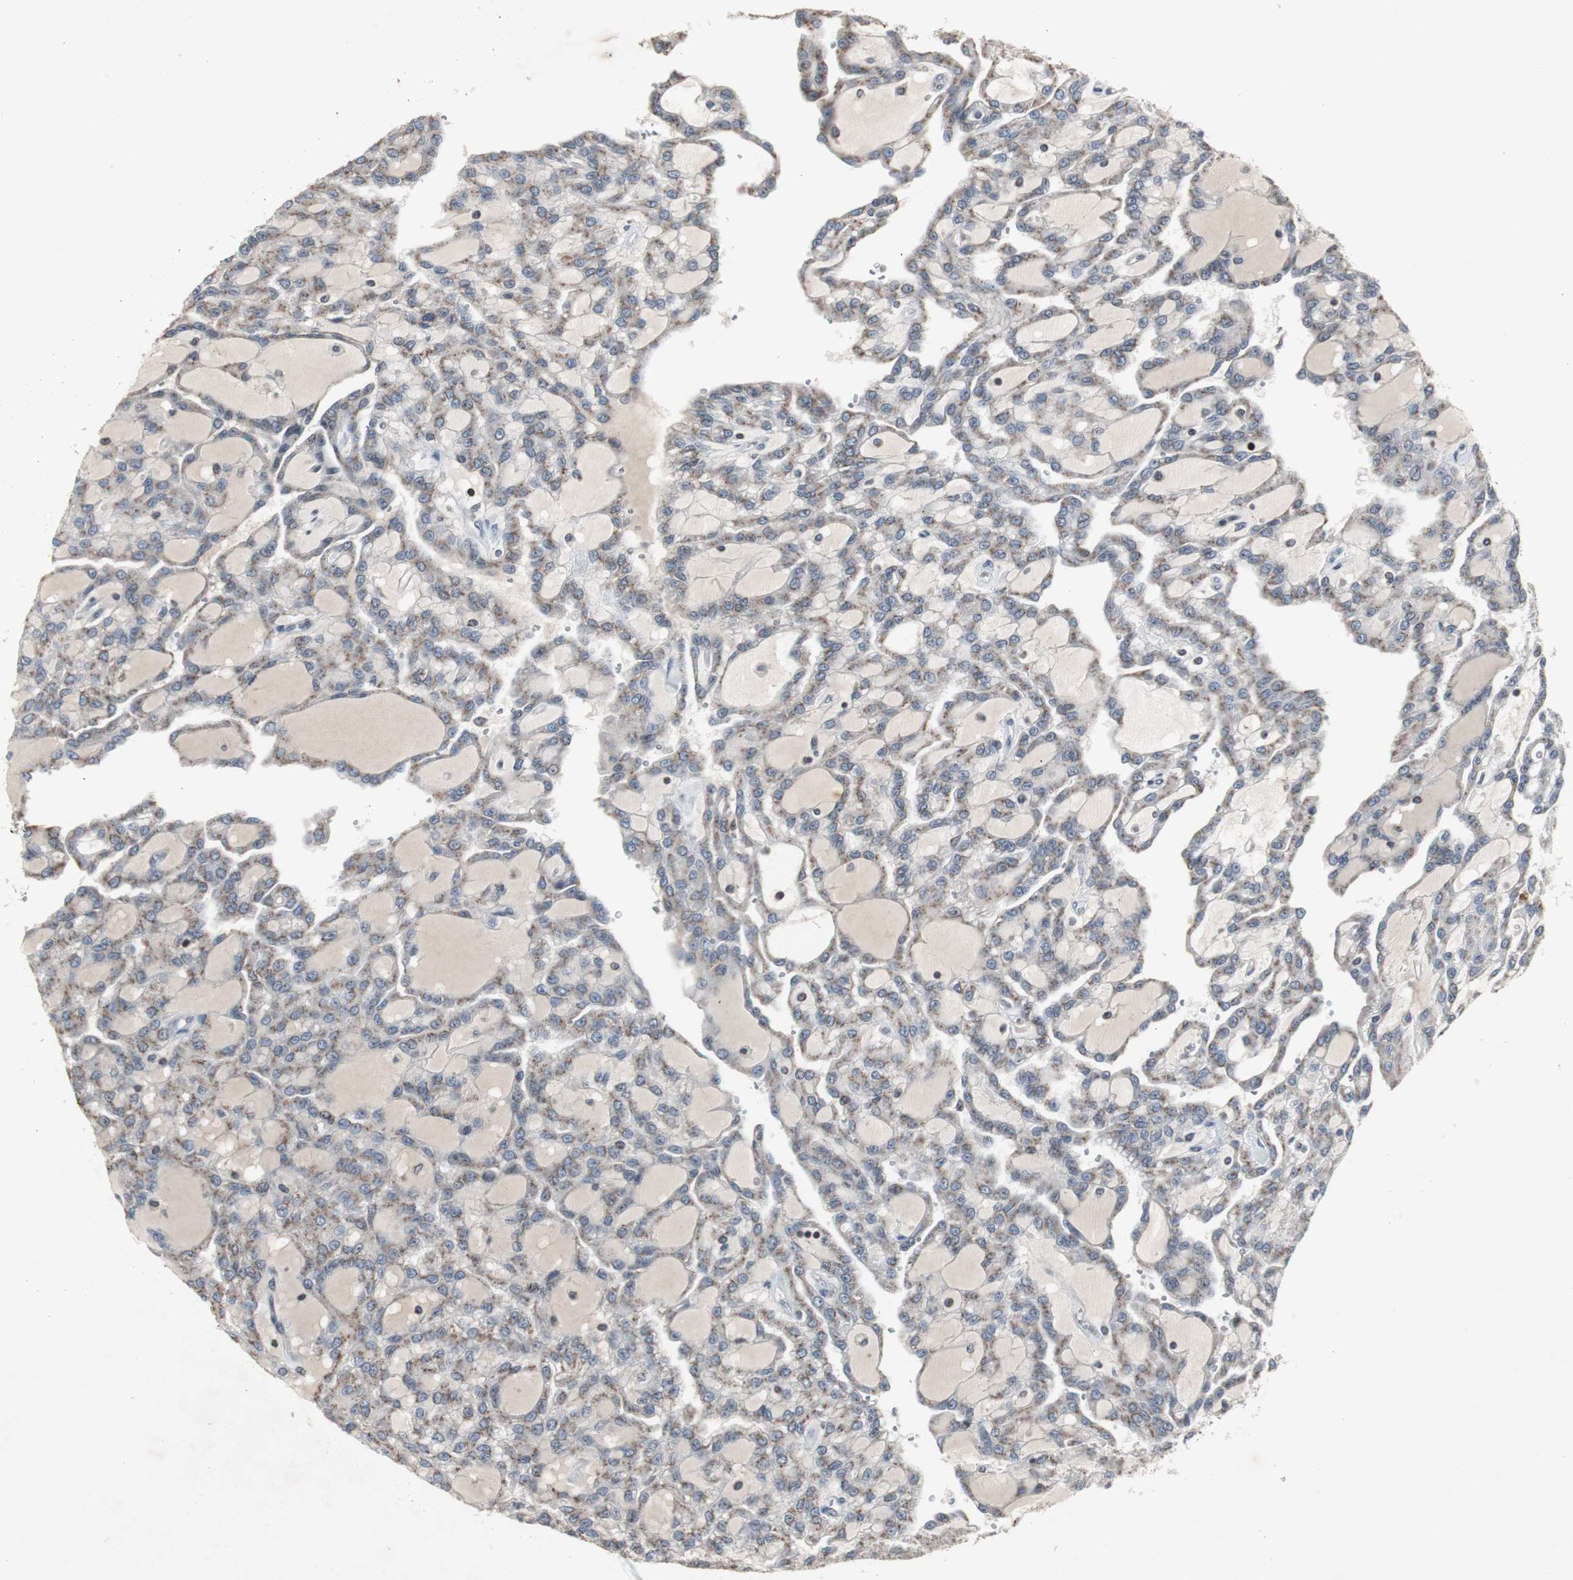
{"staining": {"intensity": "moderate", "quantity": "25%-75%", "location": "cytoplasmic/membranous"}, "tissue": "renal cancer", "cell_type": "Tumor cells", "image_type": "cancer", "snomed": [{"axis": "morphology", "description": "Adenocarcinoma, NOS"}, {"axis": "topography", "description": "Kidney"}], "caption": "Immunohistochemistry (DAB) staining of human renal cancer (adenocarcinoma) exhibits moderate cytoplasmic/membranous protein positivity in approximately 25%-75% of tumor cells.", "gene": "ZNF396", "patient": {"sex": "male", "age": 63}}